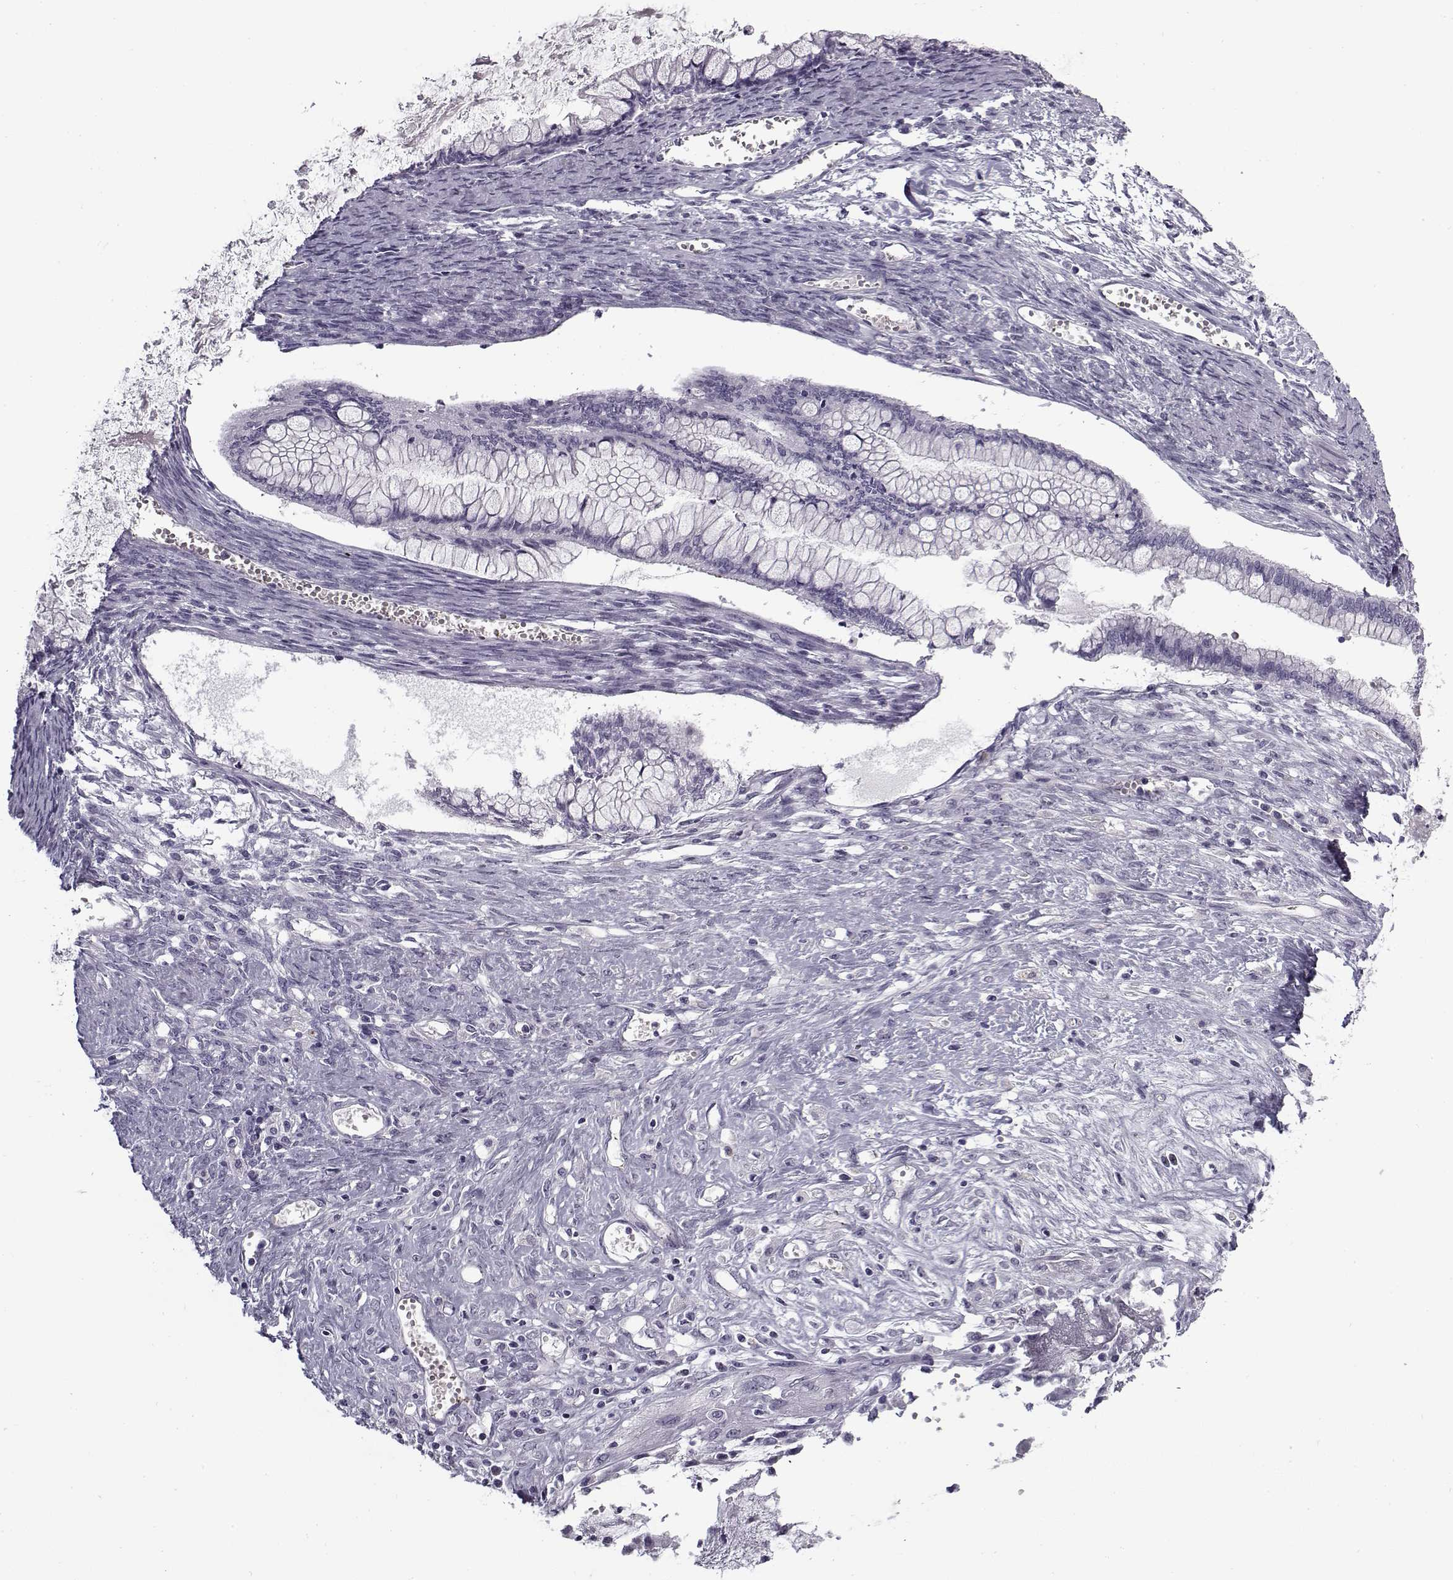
{"staining": {"intensity": "negative", "quantity": "none", "location": "none"}, "tissue": "ovarian cancer", "cell_type": "Tumor cells", "image_type": "cancer", "snomed": [{"axis": "morphology", "description": "Cystadenocarcinoma, mucinous, NOS"}, {"axis": "topography", "description": "Ovary"}], "caption": "Immunohistochemistry (IHC) image of neoplastic tissue: human ovarian cancer stained with DAB (3,3'-diaminobenzidine) displays no significant protein positivity in tumor cells.", "gene": "SNCA", "patient": {"sex": "female", "age": 67}}